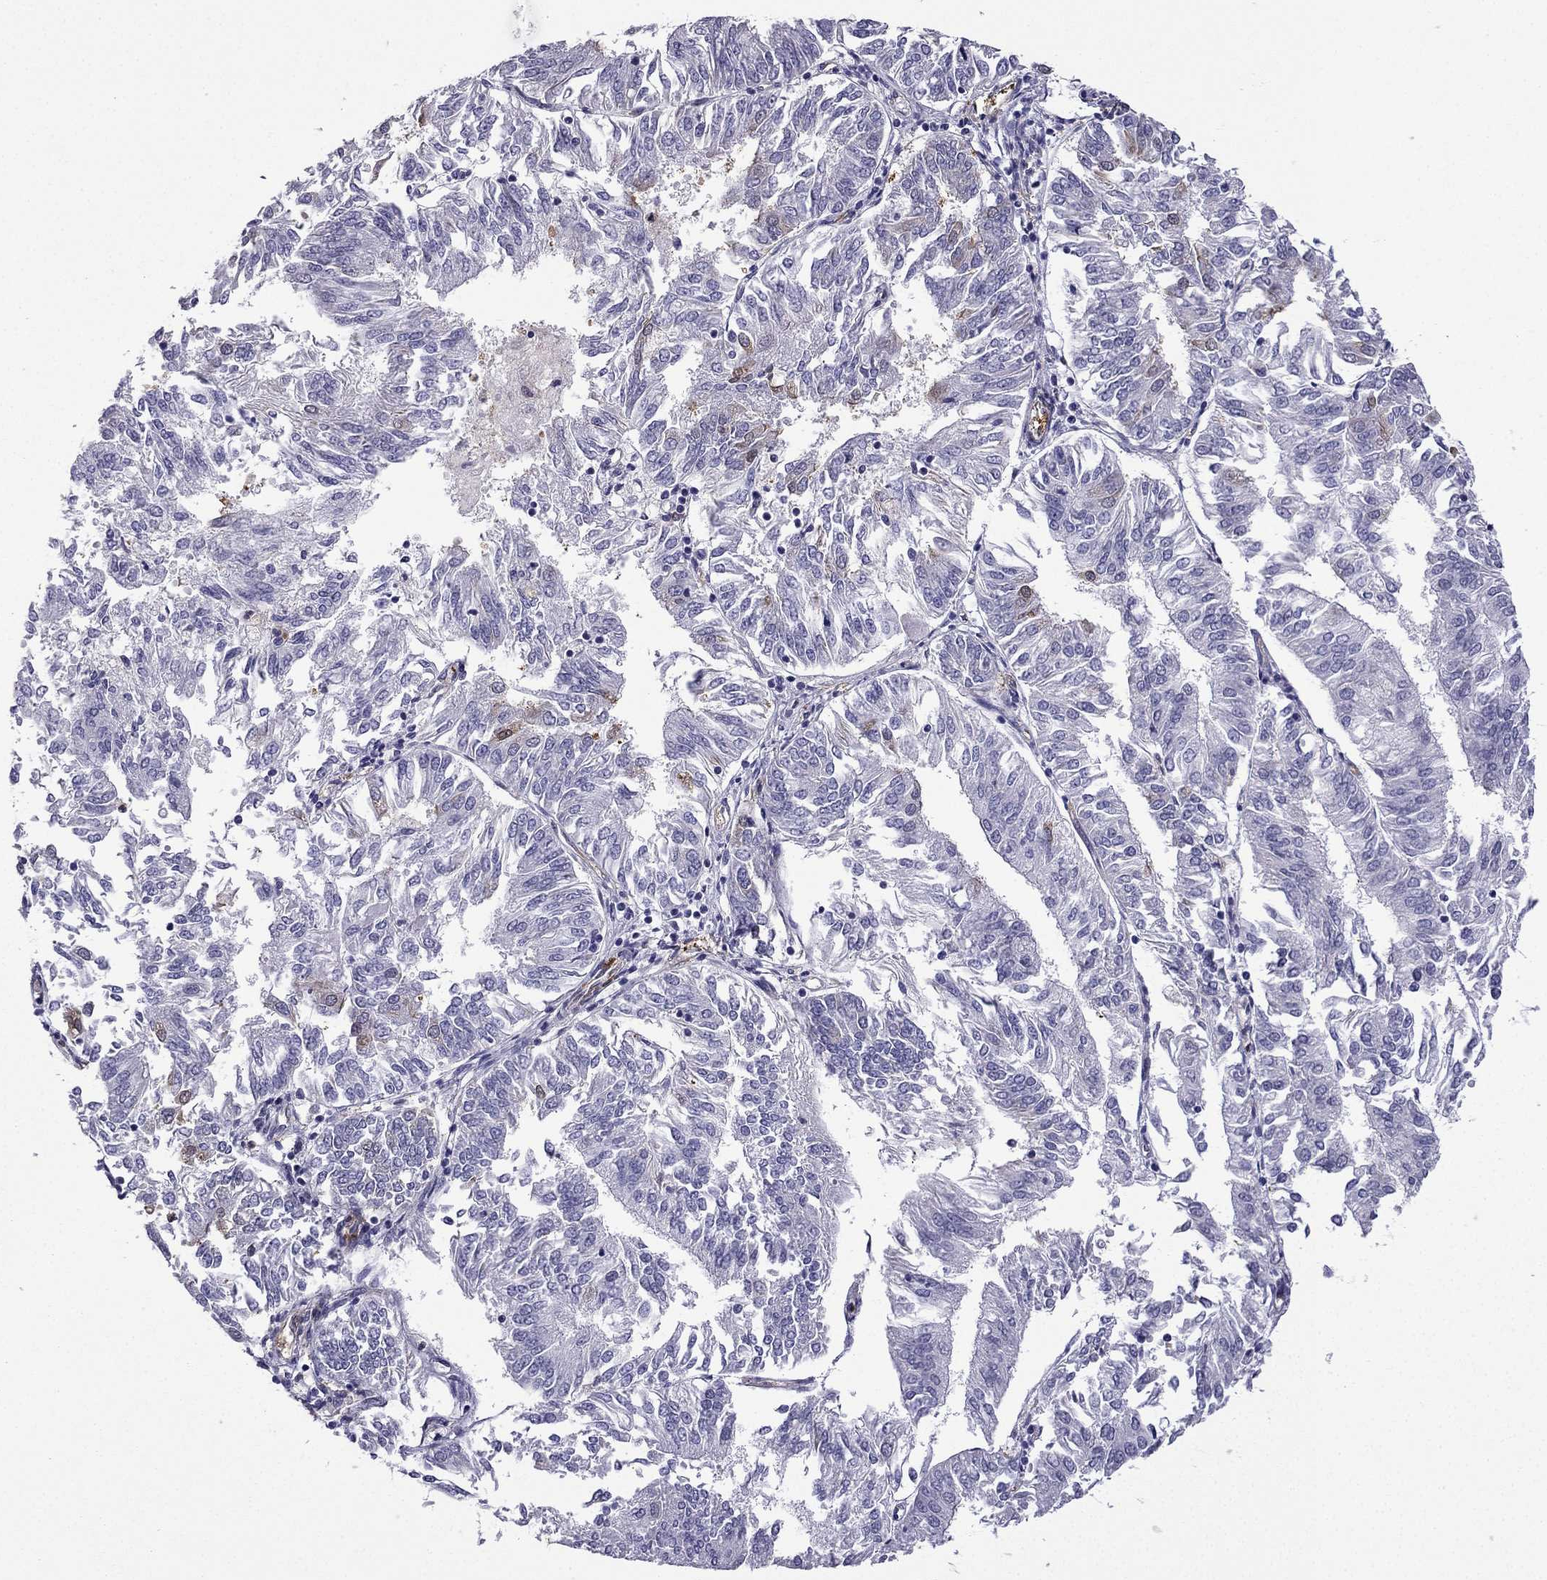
{"staining": {"intensity": "negative", "quantity": "none", "location": "none"}, "tissue": "endometrial cancer", "cell_type": "Tumor cells", "image_type": "cancer", "snomed": [{"axis": "morphology", "description": "Adenocarcinoma, NOS"}, {"axis": "topography", "description": "Endometrium"}], "caption": "Immunohistochemistry (IHC) micrograph of neoplastic tissue: human endometrial cancer stained with DAB (3,3'-diaminobenzidine) shows no significant protein staining in tumor cells.", "gene": "MAP4", "patient": {"sex": "female", "age": 58}}